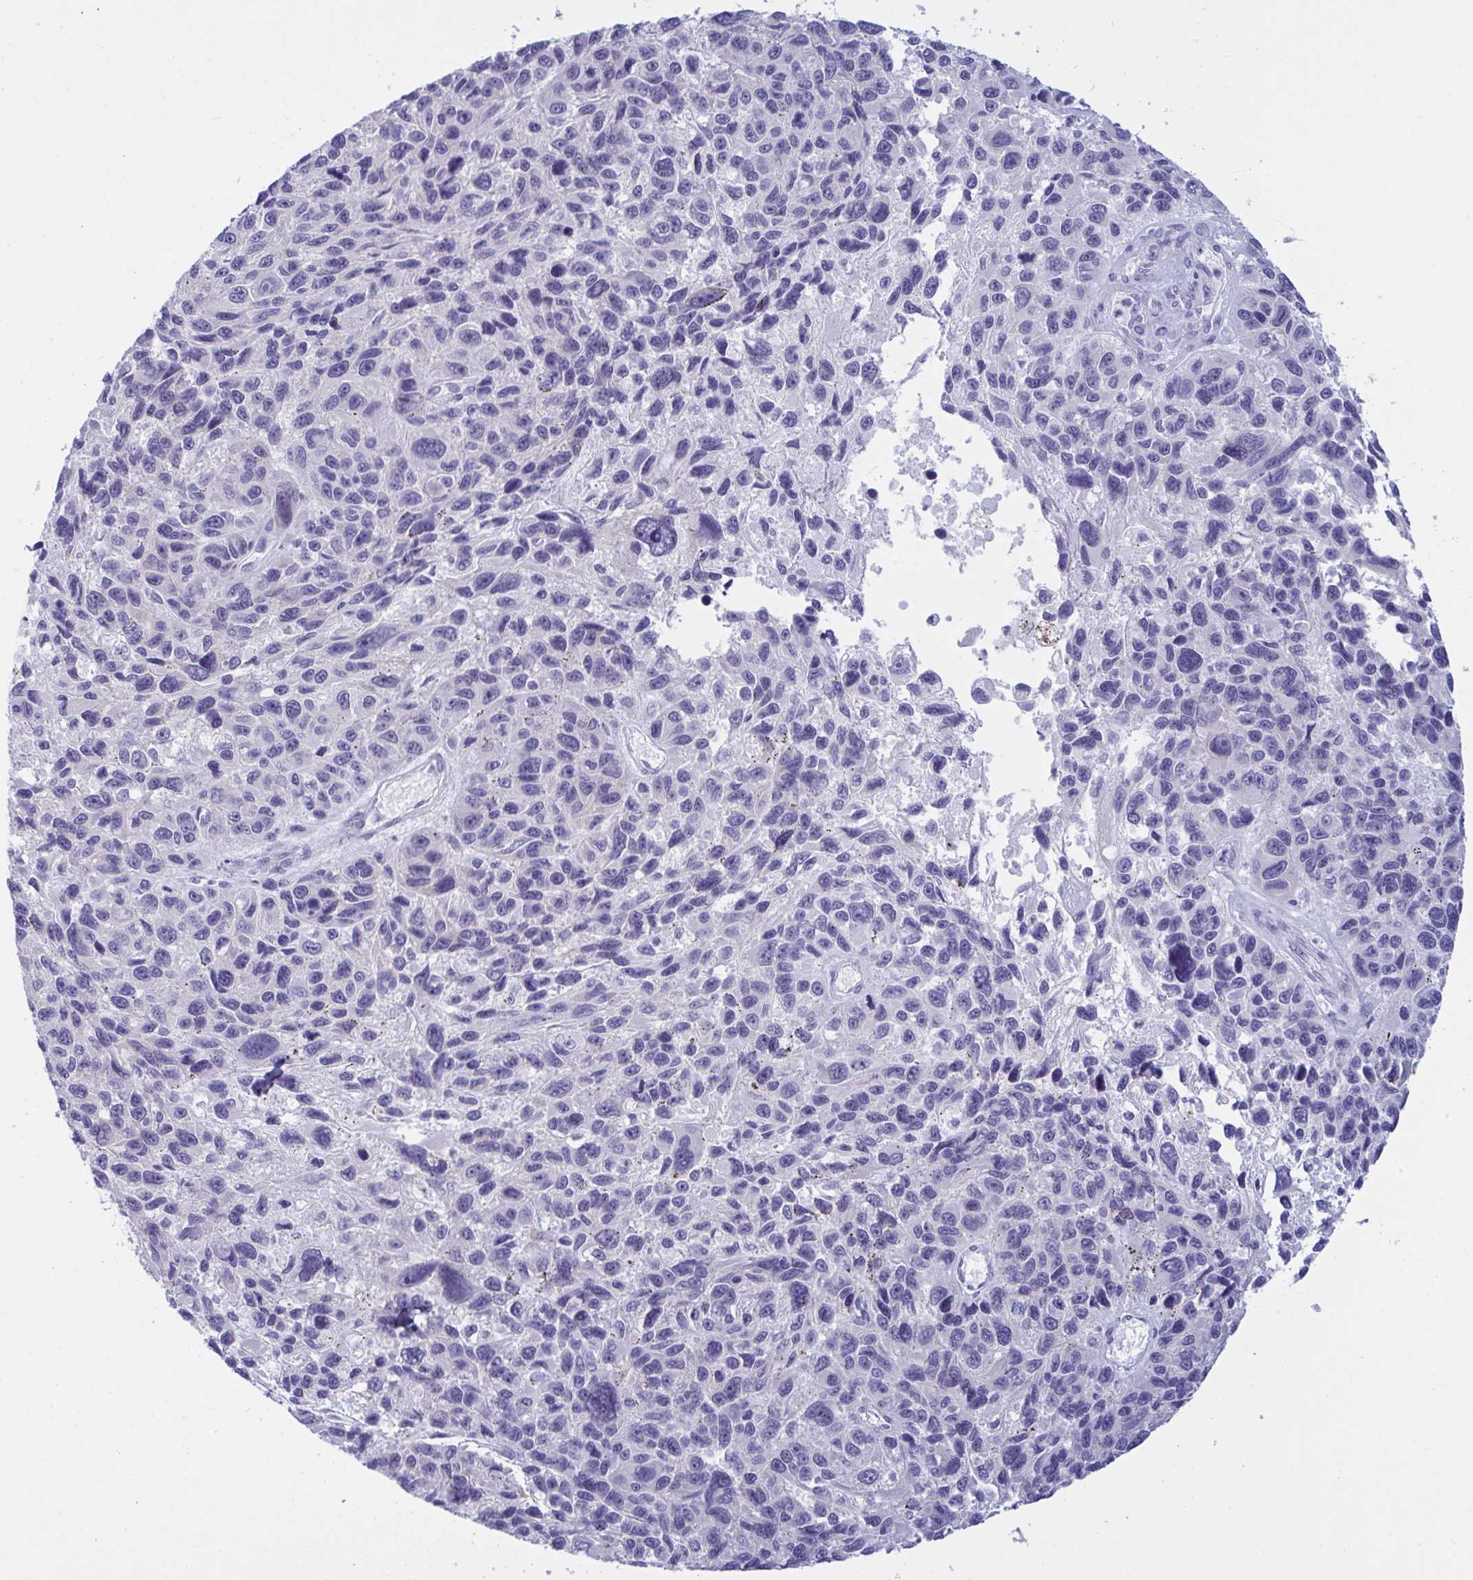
{"staining": {"intensity": "negative", "quantity": "none", "location": "none"}, "tissue": "melanoma", "cell_type": "Tumor cells", "image_type": "cancer", "snomed": [{"axis": "morphology", "description": "Malignant melanoma, NOS"}, {"axis": "topography", "description": "Skin"}], "caption": "Histopathology image shows no protein positivity in tumor cells of malignant melanoma tissue. (DAB (3,3'-diaminobenzidine) immunohistochemistry, high magnification).", "gene": "ZNF684", "patient": {"sex": "male", "age": 53}}